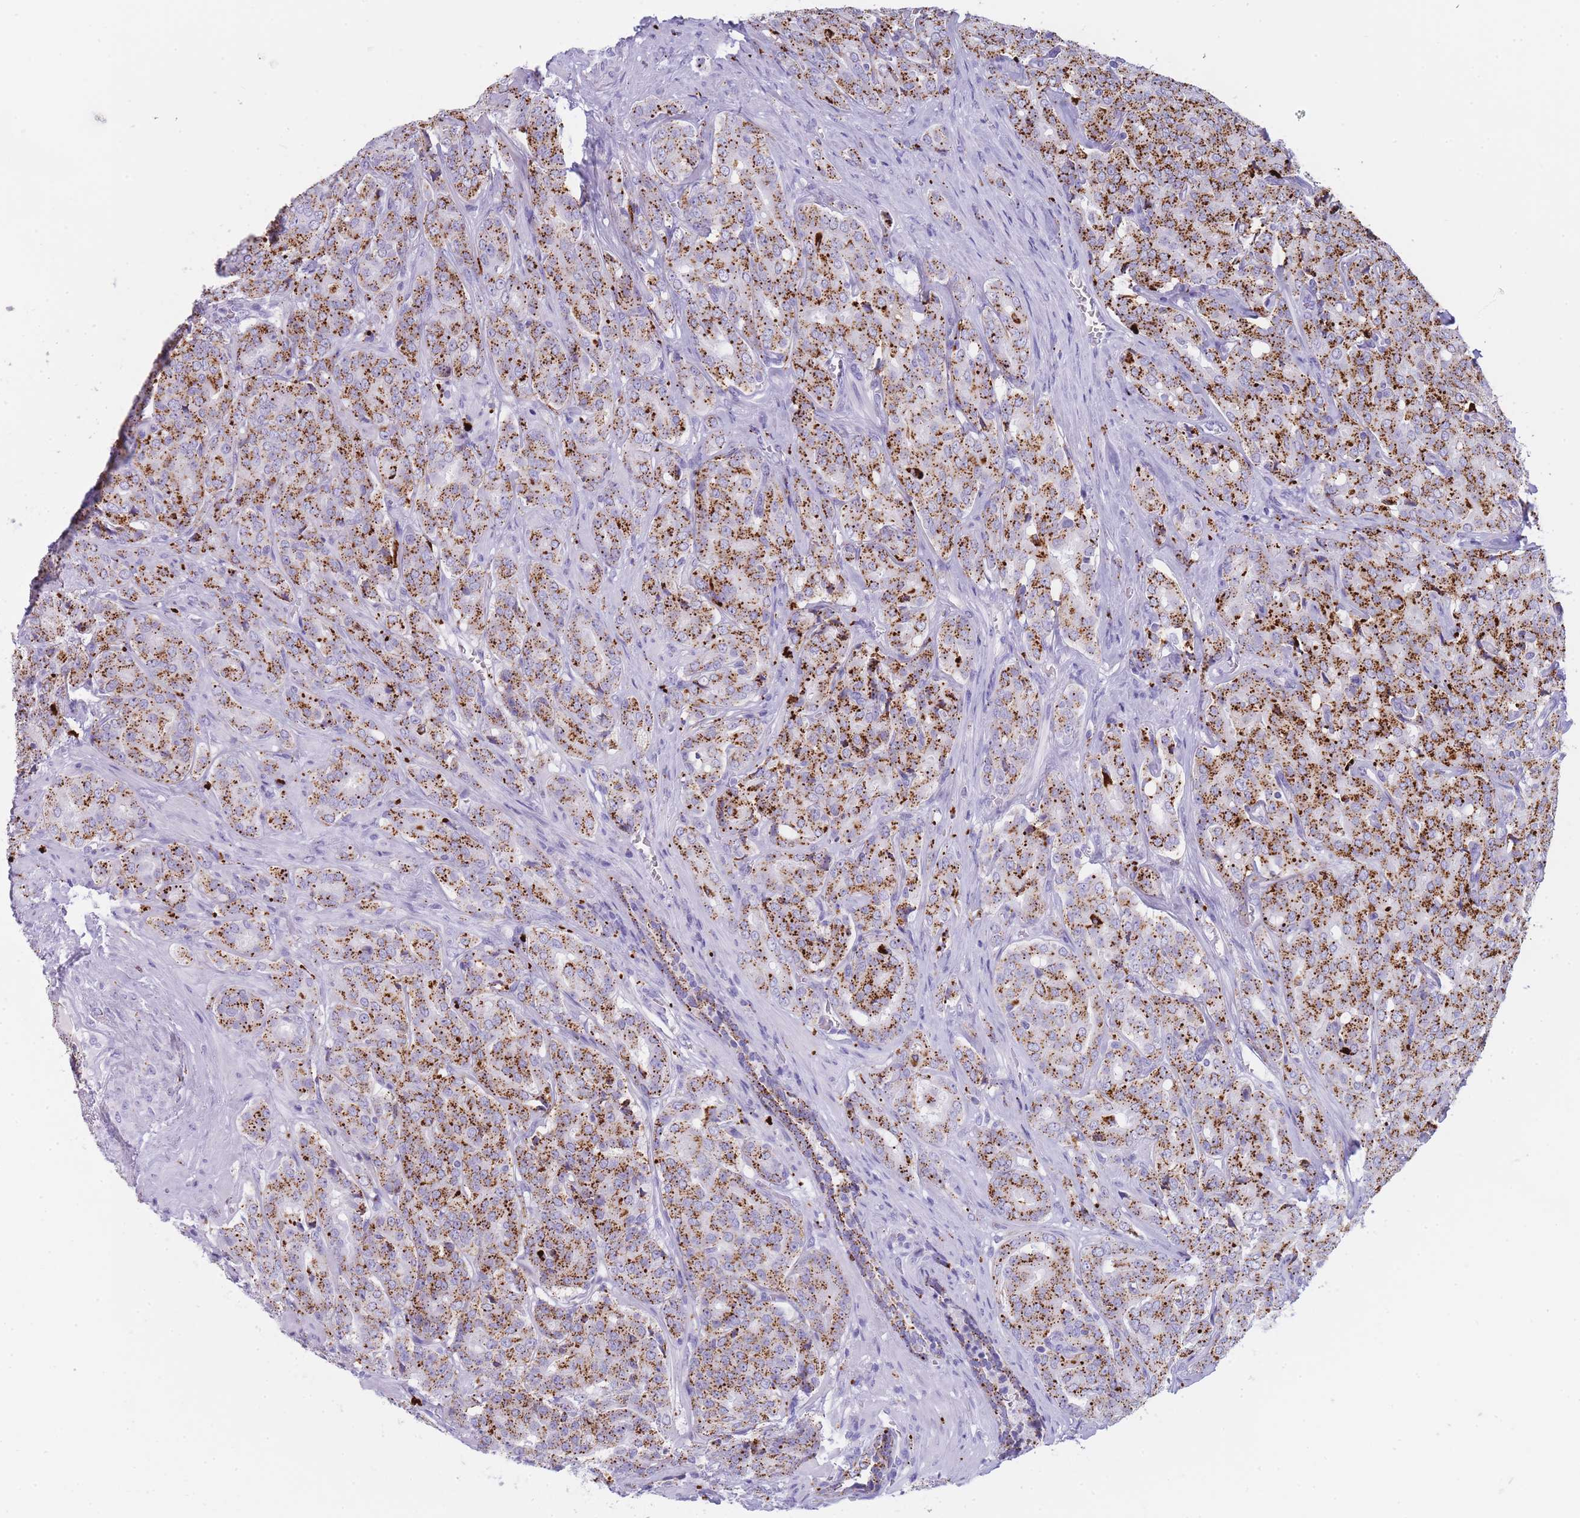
{"staining": {"intensity": "strong", "quantity": ">75%", "location": "cytoplasmic/membranous"}, "tissue": "prostate cancer", "cell_type": "Tumor cells", "image_type": "cancer", "snomed": [{"axis": "morphology", "description": "Adenocarcinoma, High grade"}, {"axis": "topography", "description": "Prostate"}], "caption": "Prostate cancer (adenocarcinoma (high-grade)) tissue displays strong cytoplasmic/membranous expression in approximately >75% of tumor cells", "gene": "GAA", "patient": {"sex": "male", "age": 68}}